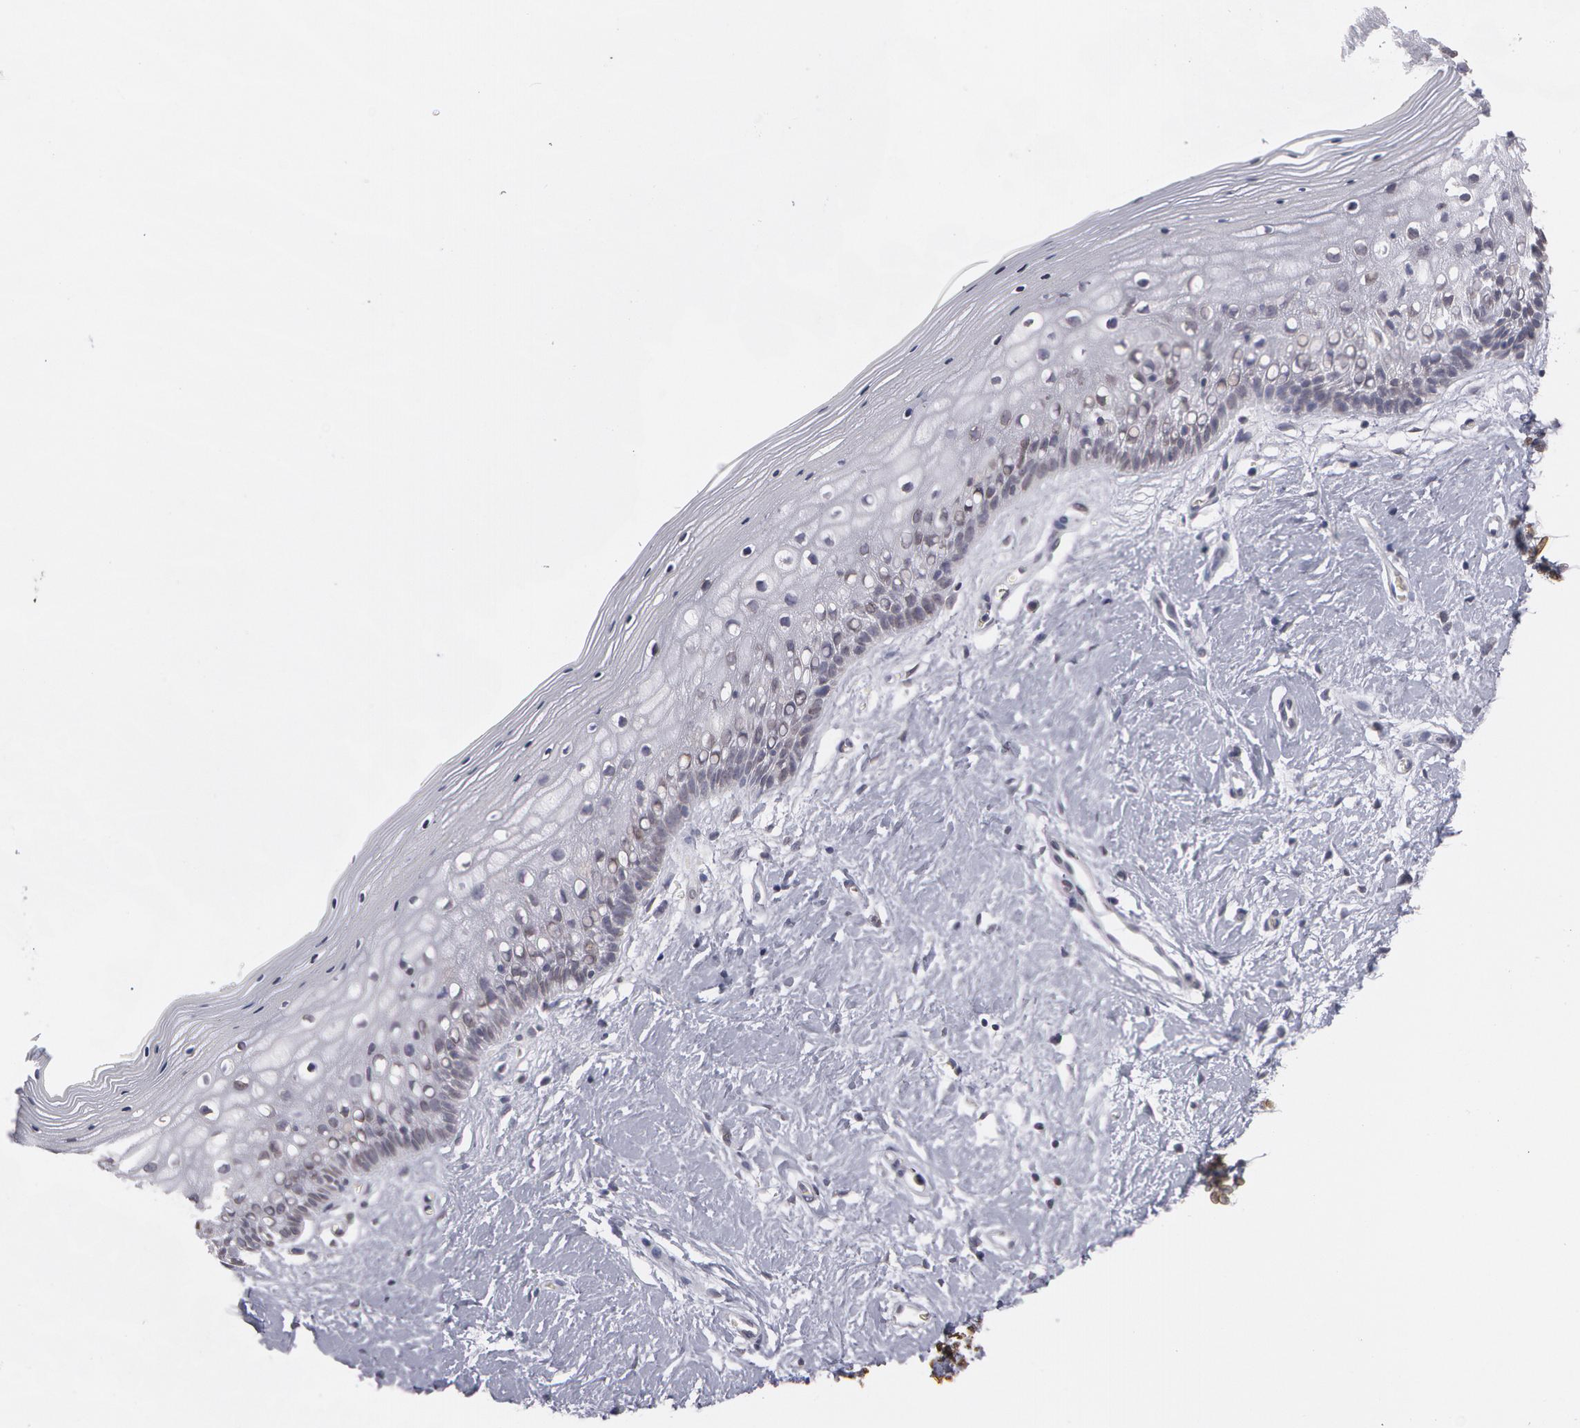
{"staining": {"intensity": "moderate", "quantity": "25%-75%", "location": "cytoplasmic/membranous,nuclear"}, "tissue": "vagina", "cell_type": "Squamous epithelial cells", "image_type": "normal", "snomed": [{"axis": "morphology", "description": "Normal tissue, NOS"}, {"axis": "topography", "description": "Vagina"}], "caption": "An immunohistochemistry photomicrograph of unremarkable tissue is shown. Protein staining in brown highlights moderate cytoplasmic/membranous,nuclear positivity in vagina within squamous epithelial cells.", "gene": "EMD", "patient": {"sex": "female", "age": 46}}